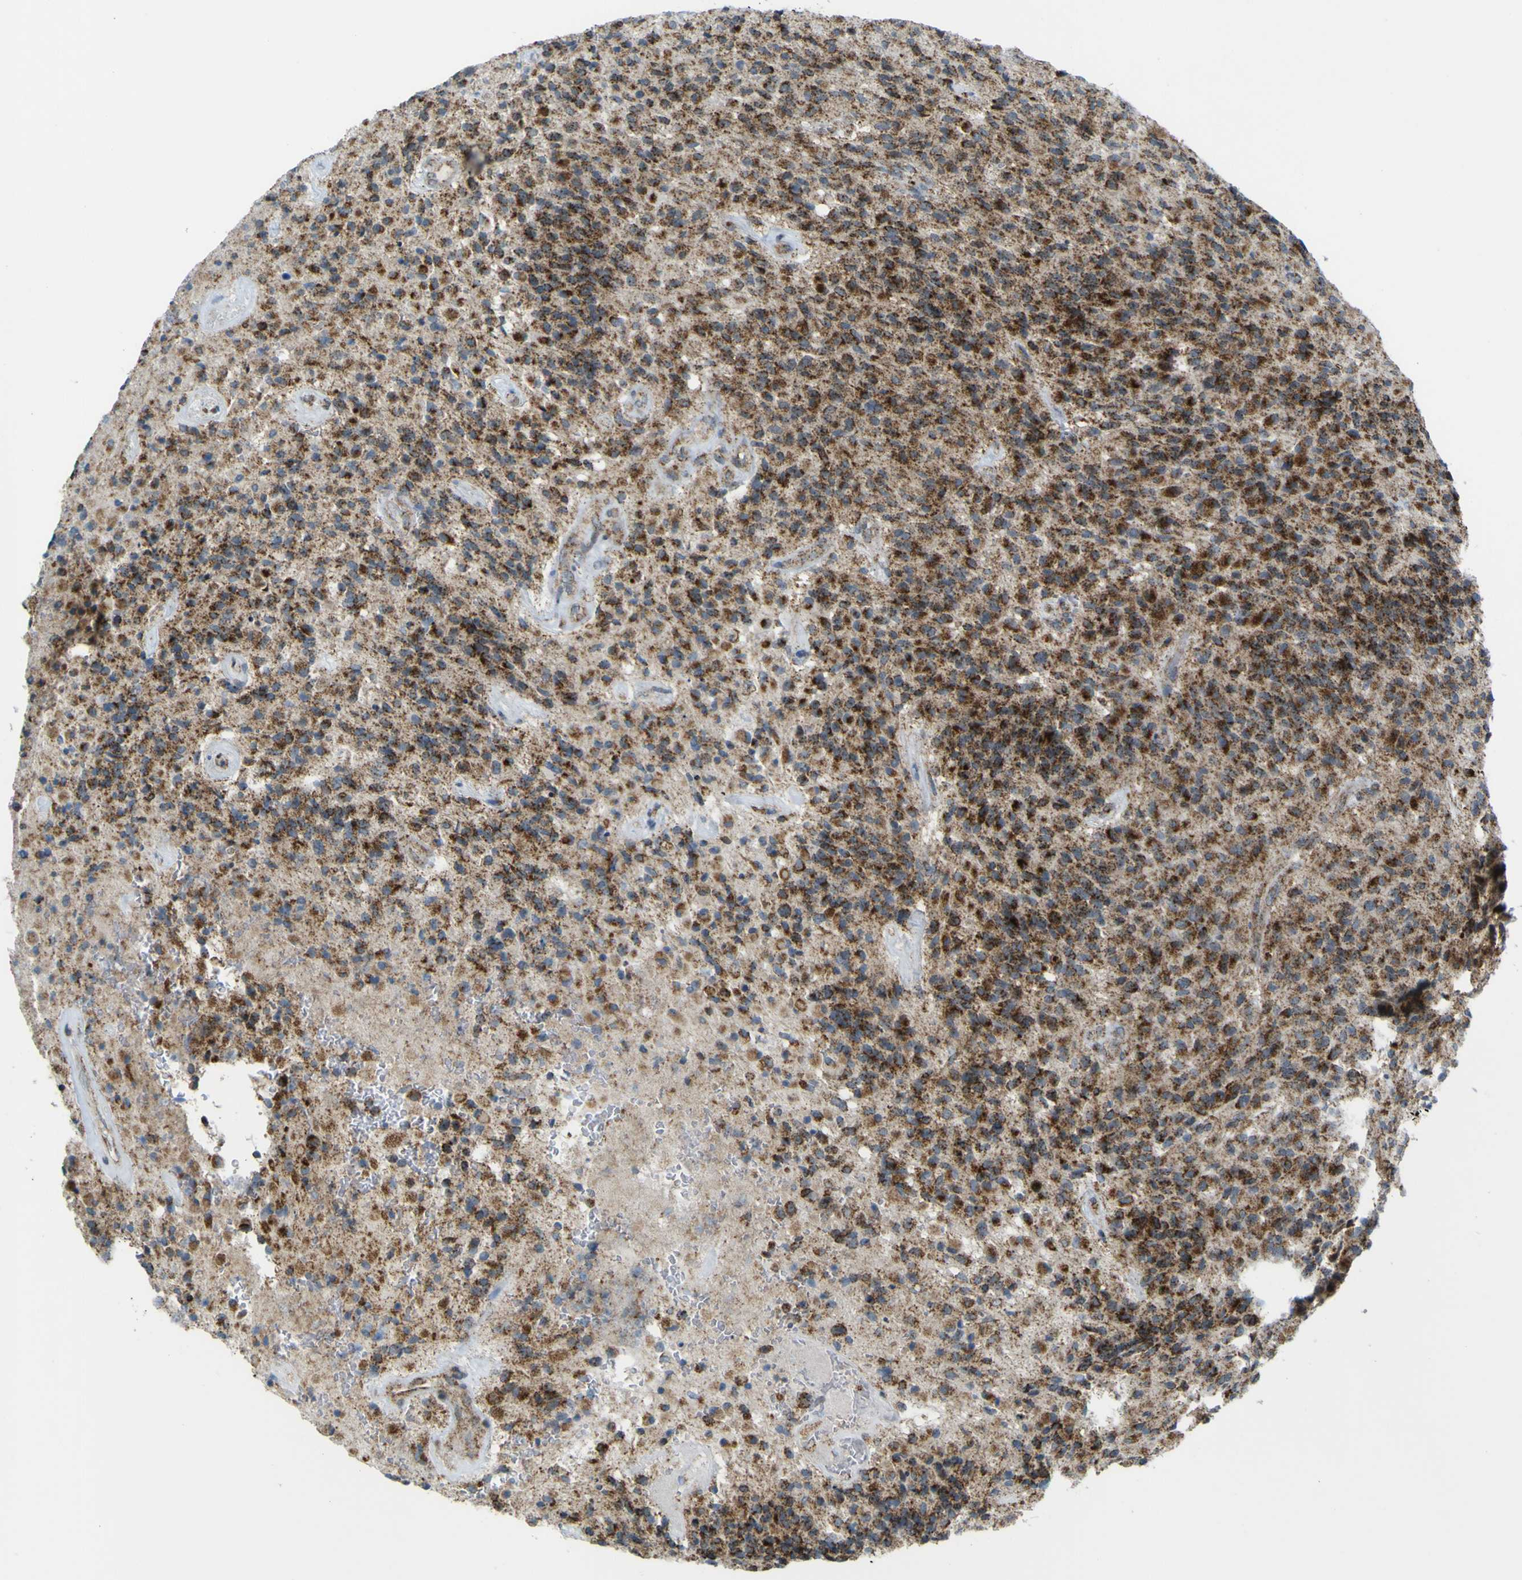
{"staining": {"intensity": "moderate", "quantity": ">75%", "location": "cytoplasmic/membranous"}, "tissue": "glioma", "cell_type": "Tumor cells", "image_type": "cancer", "snomed": [{"axis": "morphology", "description": "Glioma, malignant, High grade"}, {"axis": "topography", "description": "Brain"}], "caption": "IHC of human glioma displays medium levels of moderate cytoplasmic/membranous expression in about >75% of tumor cells. (Brightfield microscopy of DAB IHC at high magnification).", "gene": "ACBD5", "patient": {"sex": "male", "age": 71}}